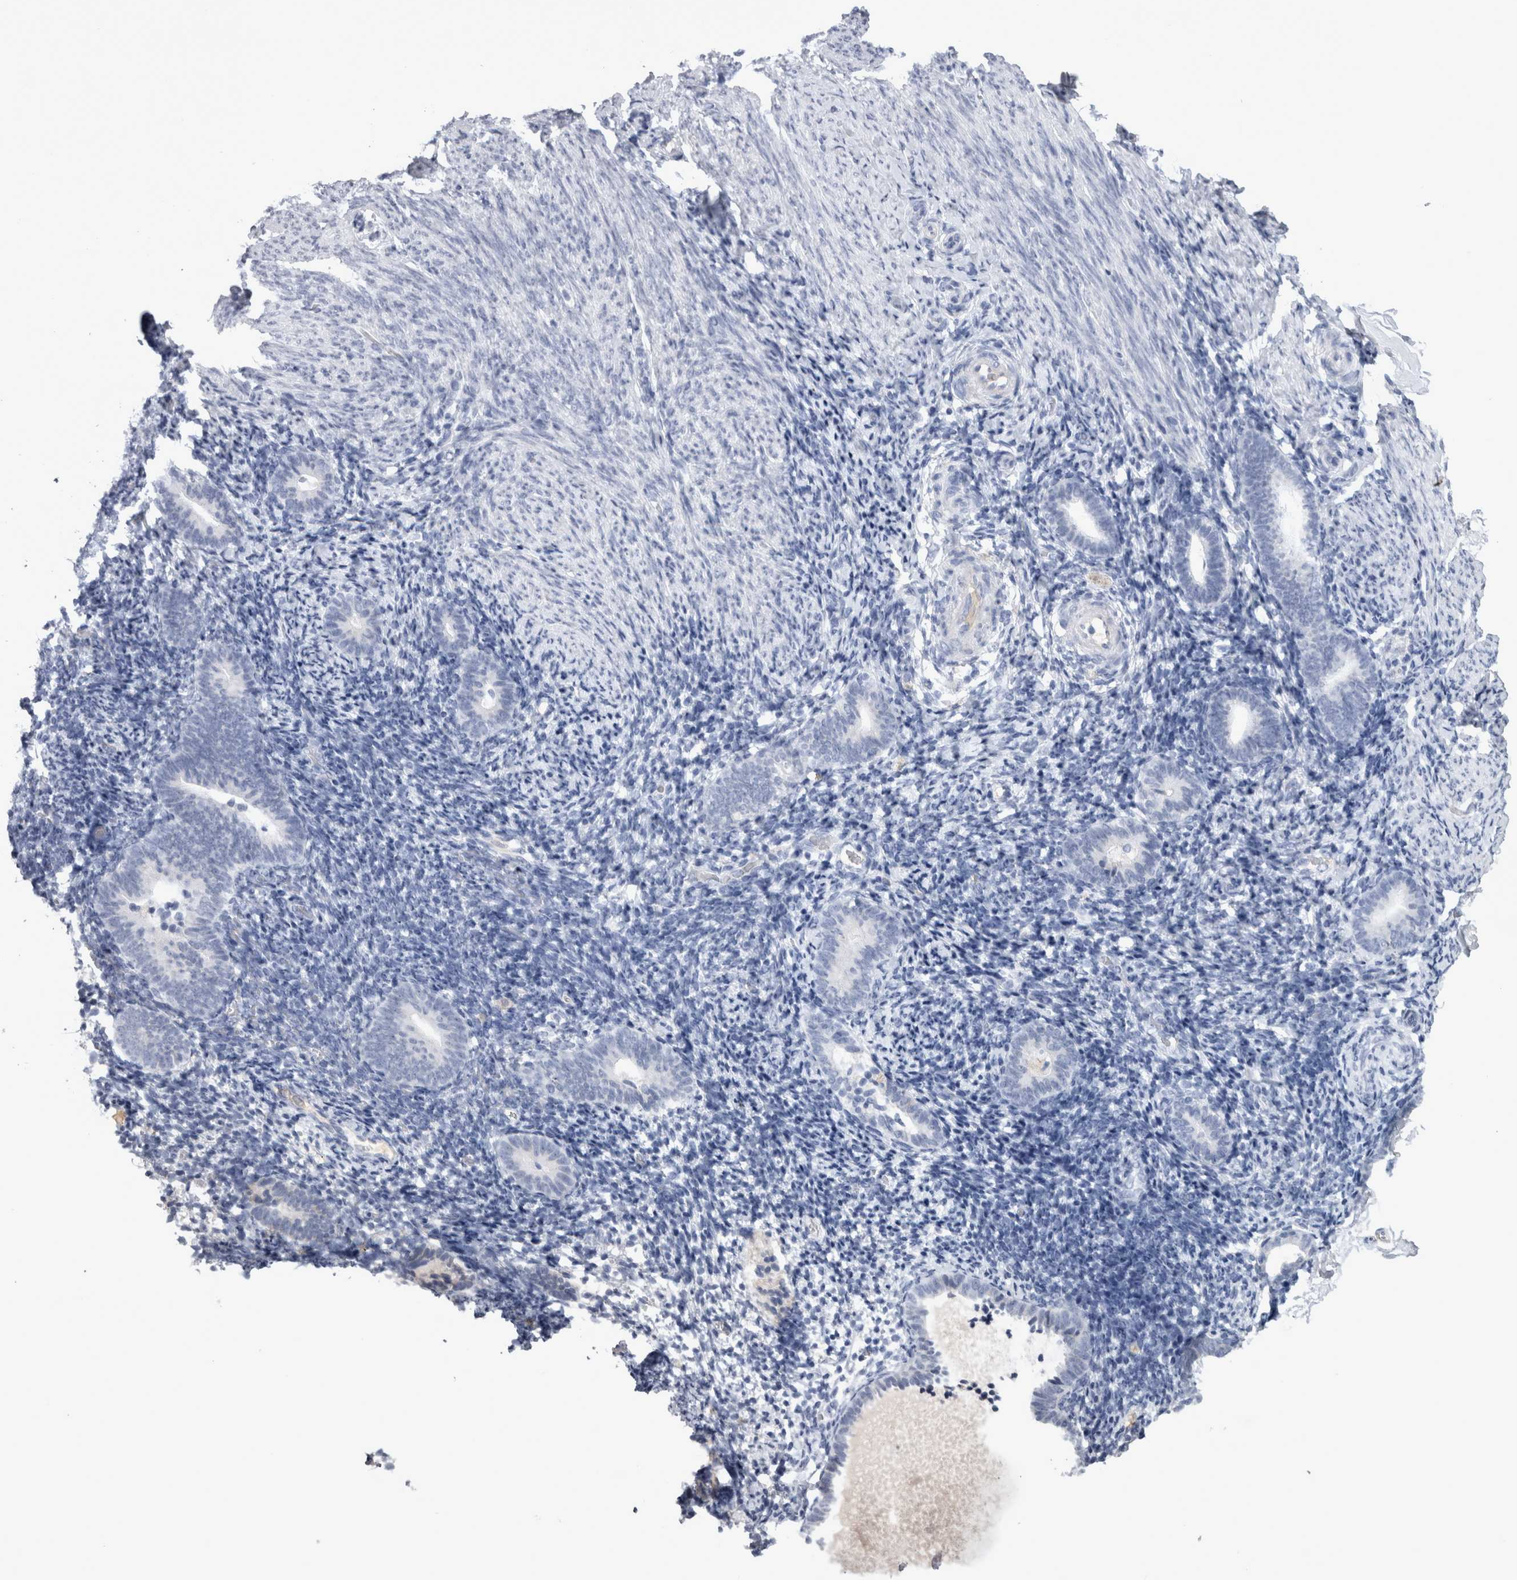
{"staining": {"intensity": "negative", "quantity": "none", "location": "none"}, "tissue": "endometrium", "cell_type": "Cells in endometrial stroma", "image_type": "normal", "snomed": [{"axis": "morphology", "description": "Normal tissue, NOS"}, {"axis": "topography", "description": "Endometrium"}], "caption": "IHC micrograph of benign endometrium stained for a protein (brown), which reveals no positivity in cells in endometrial stroma.", "gene": "PAX5", "patient": {"sex": "female", "age": 51}}